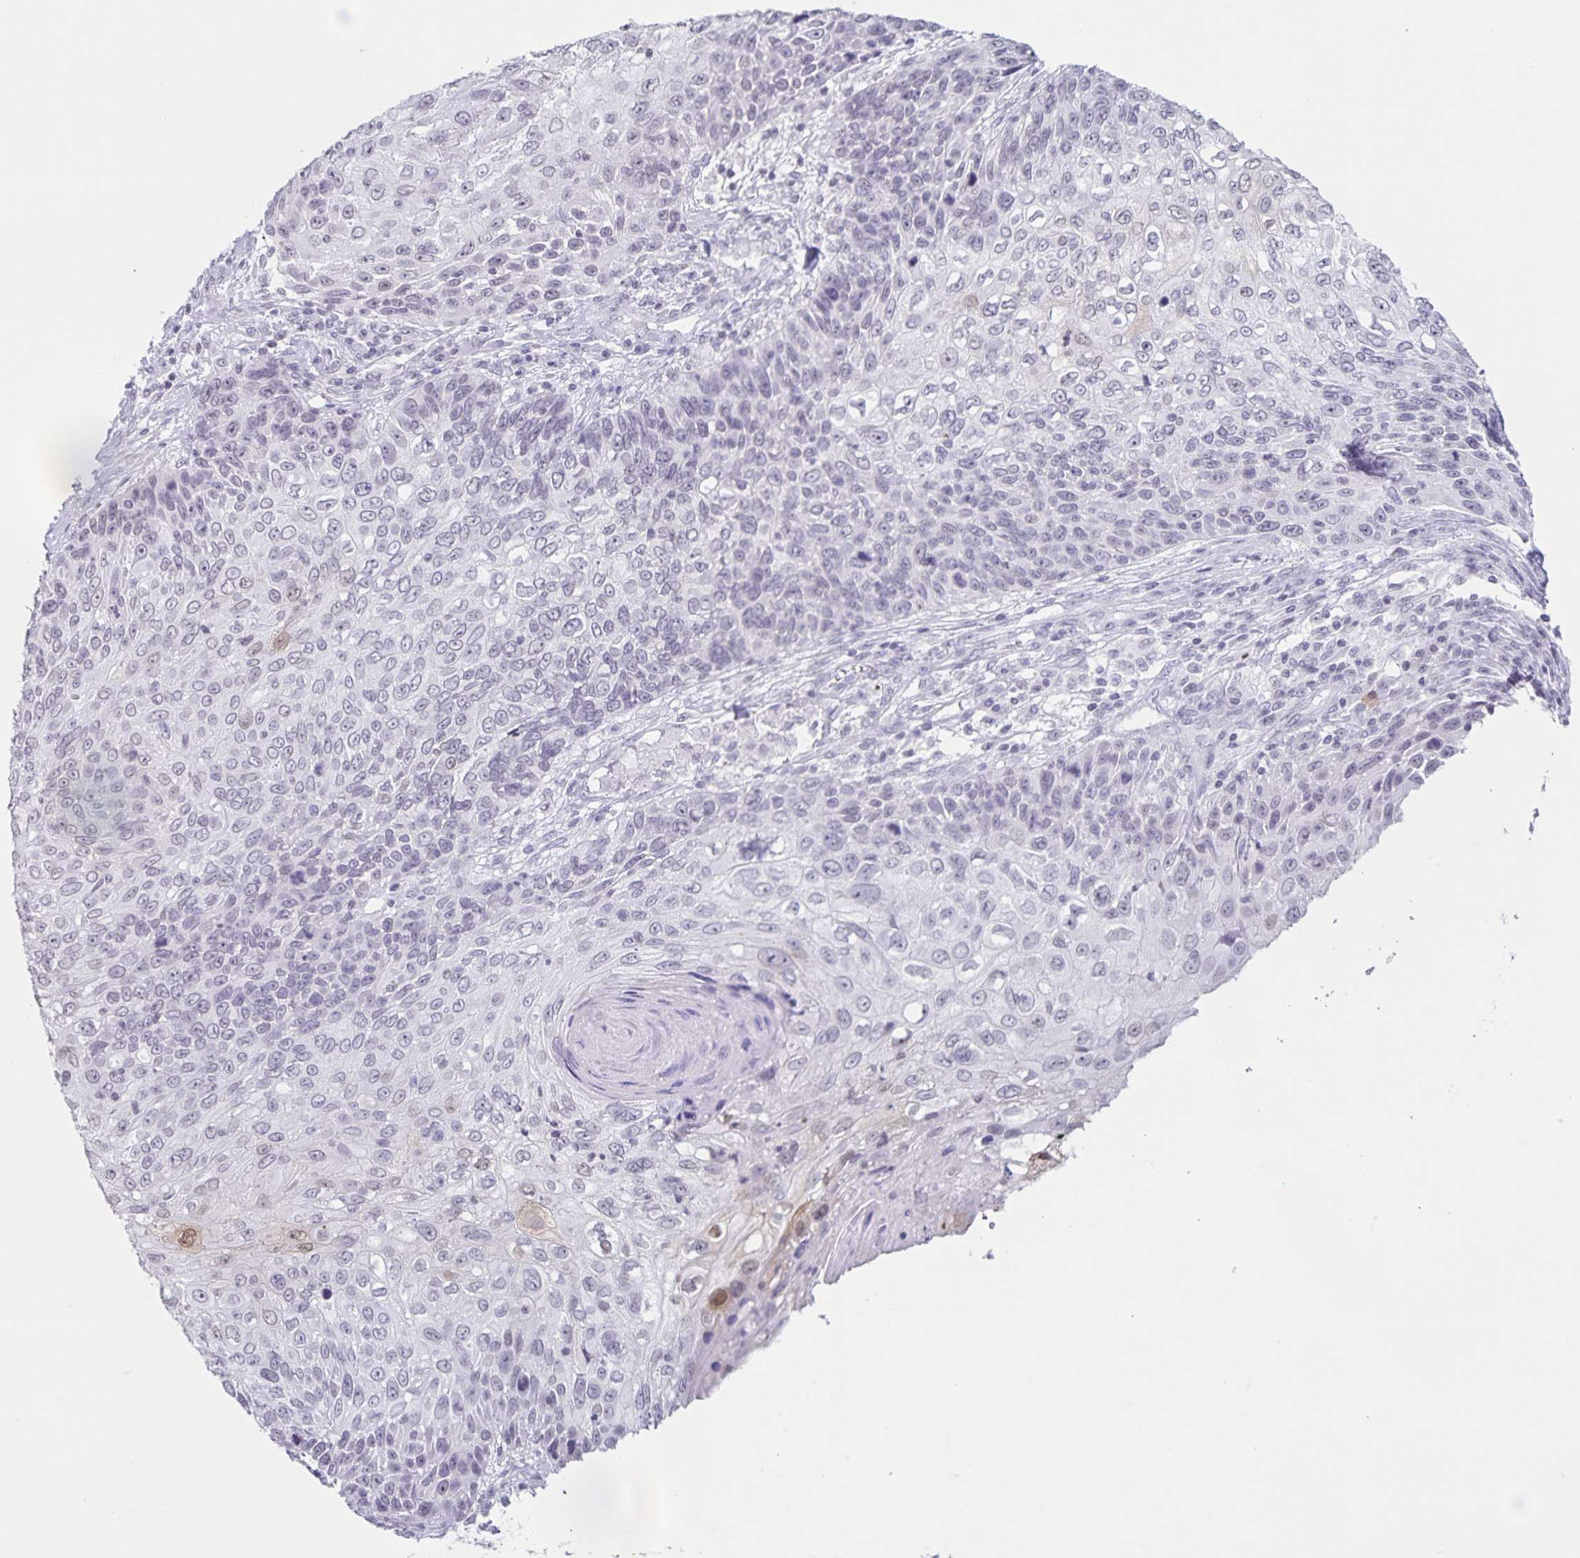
{"staining": {"intensity": "negative", "quantity": "none", "location": "none"}, "tissue": "skin cancer", "cell_type": "Tumor cells", "image_type": "cancer", "snomed": [{"axis": "morphology", "description": "Squamous cell carcinoma, NOS"}, {"axis": "topography", "description": "Skin"}], "caption": "Skin squamous cell carcinoma stained for a protein using IHC displays no expression tumor cells.", "gene": "LCE6A", "patient": {"sex": "male", "age": 92}}